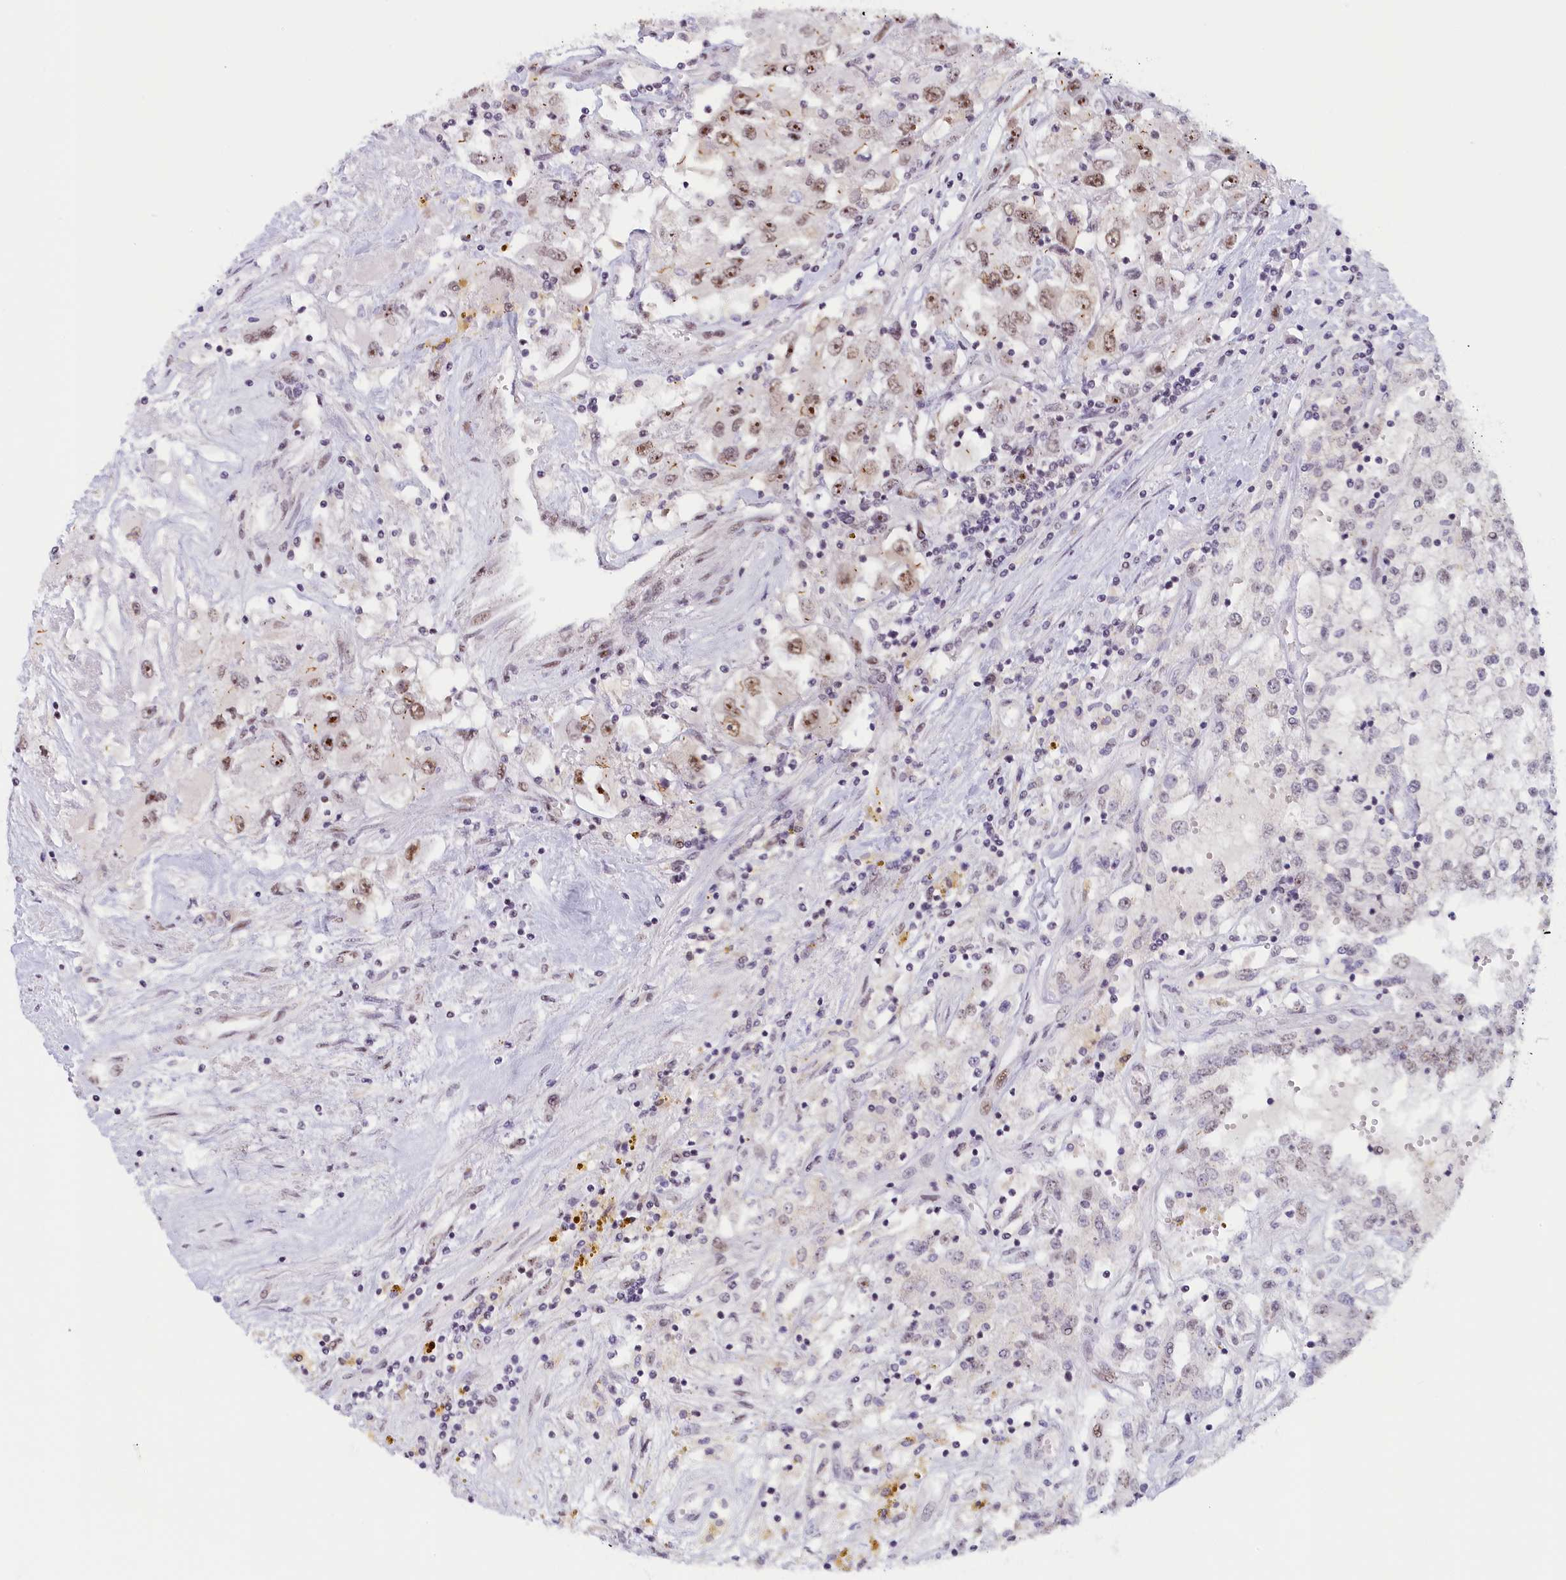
{"staining": {"intensity": "moderate", "quantity": "<25%", "location": "nuclear"}, "tissue": "renal cancer", "cell_type": "Tumor cells", "image_type": "cancer", "snomed": [{"axis": "morphology", "description": "Adenocarcinoma, NOS"}, {"axis": "topography", "description": "Kidney"}], "caption": "Immunohistochemical staining of human adenocarcinoma (renal) displays moderate nuclear protein positivity in approximately <25% of tumor cells. (DAB IHC with brightfield microscopy, high magnification).", "gene": "SEC31B", "patient": {"sex": "female", "age": 52}}